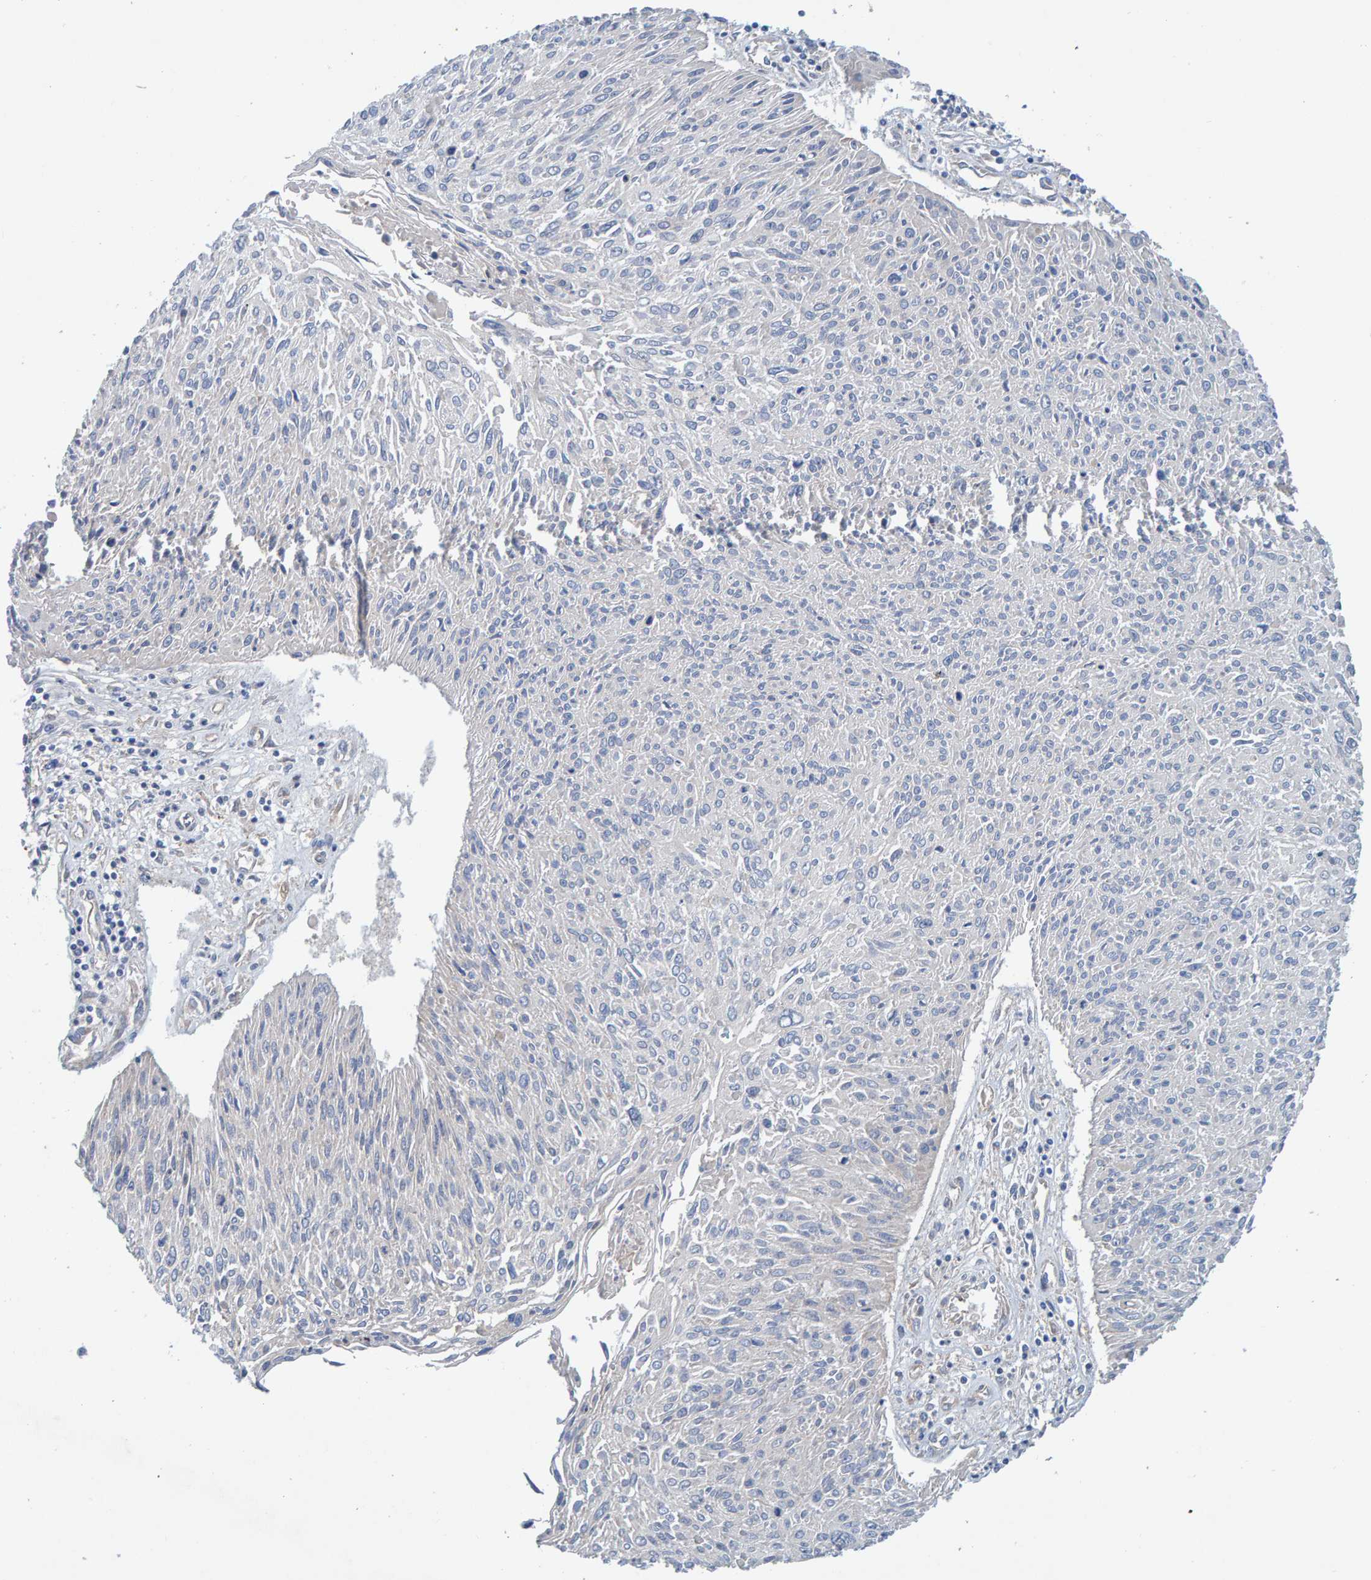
{"staining": {"intensity": "weak", "quantity": "<25%", "location": "cytoplasmic/membranous"}, "tissue": "cervical cancer", "cell_type": "Tumor cells", "image_type": "cancer", "snomed": [{"axis": "morphology", "description": "Squamous cell carcinoma, NOS"}, {"axis": "topography", "description": "Cervix"}], "caption": "A photomicrograph of cervical cancer stained for a protein exhibits no brown staining in tumor cells.", "gene": "MKLN1", "patient": {"sex": "female", "age": 51}}